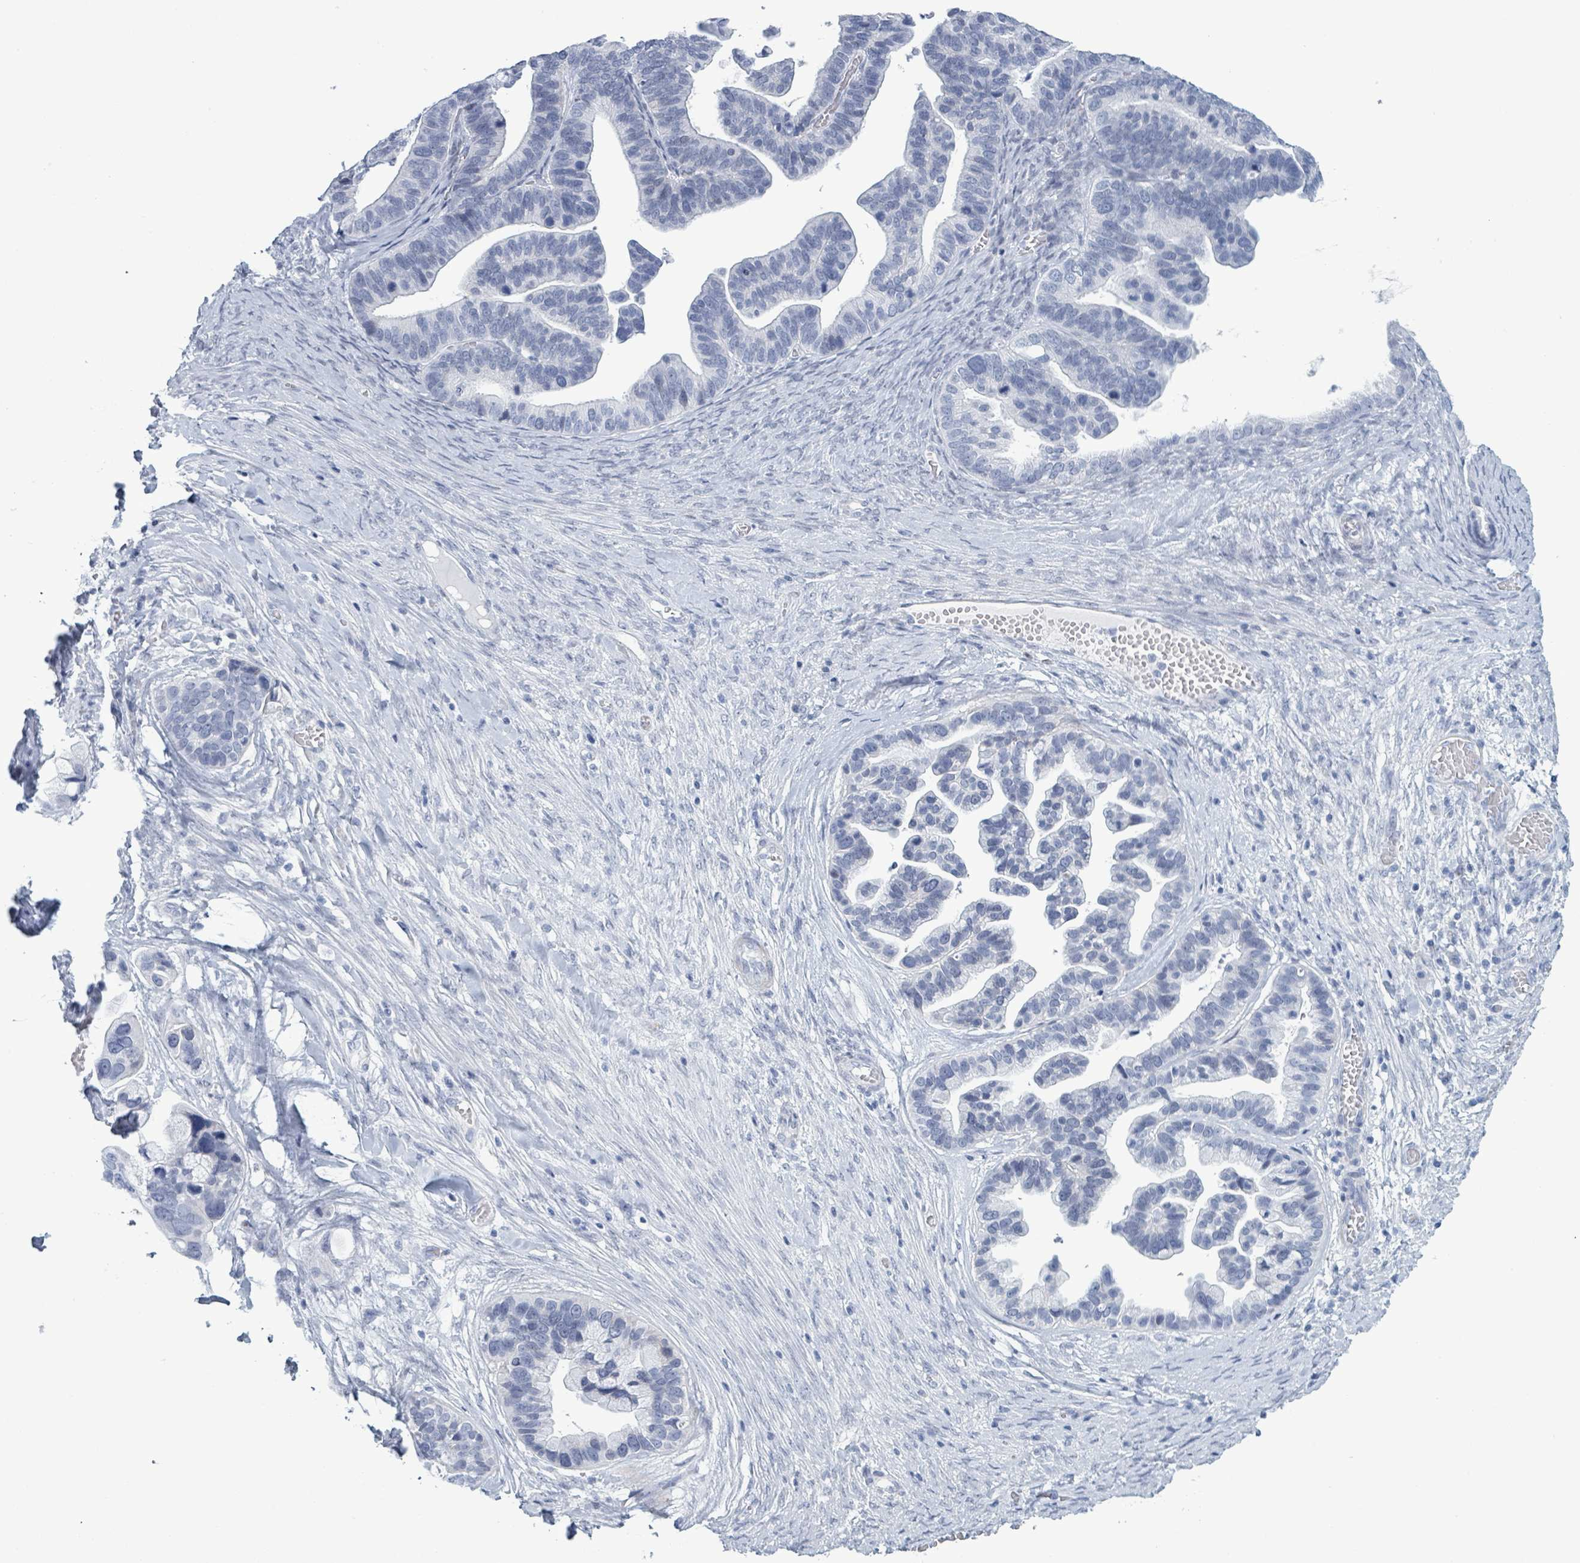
{"staining": {"intensity": "negative", "quantity": "none", "location": "none"}, "tissue": "ovarian cancer", "cell_type": "Tumor cells", "image_type": "cancer", "snomed": [{"axis": "morphology", "description": "Cystadenocarcinoma, serous, NOS"}, {"axis": "topography", "description": "Ovary"}], "caption": "Immunohistochemistry (IHC) image of neoplastic tissue: human serous cystadenocarcinoma (ovarian) stained with DAB (3,3'-diaminobenzidine) reveals no significant protein staining in tumor cells.", "gene": "ZNF771", "patient": {"sex": "female", "age": 56}}